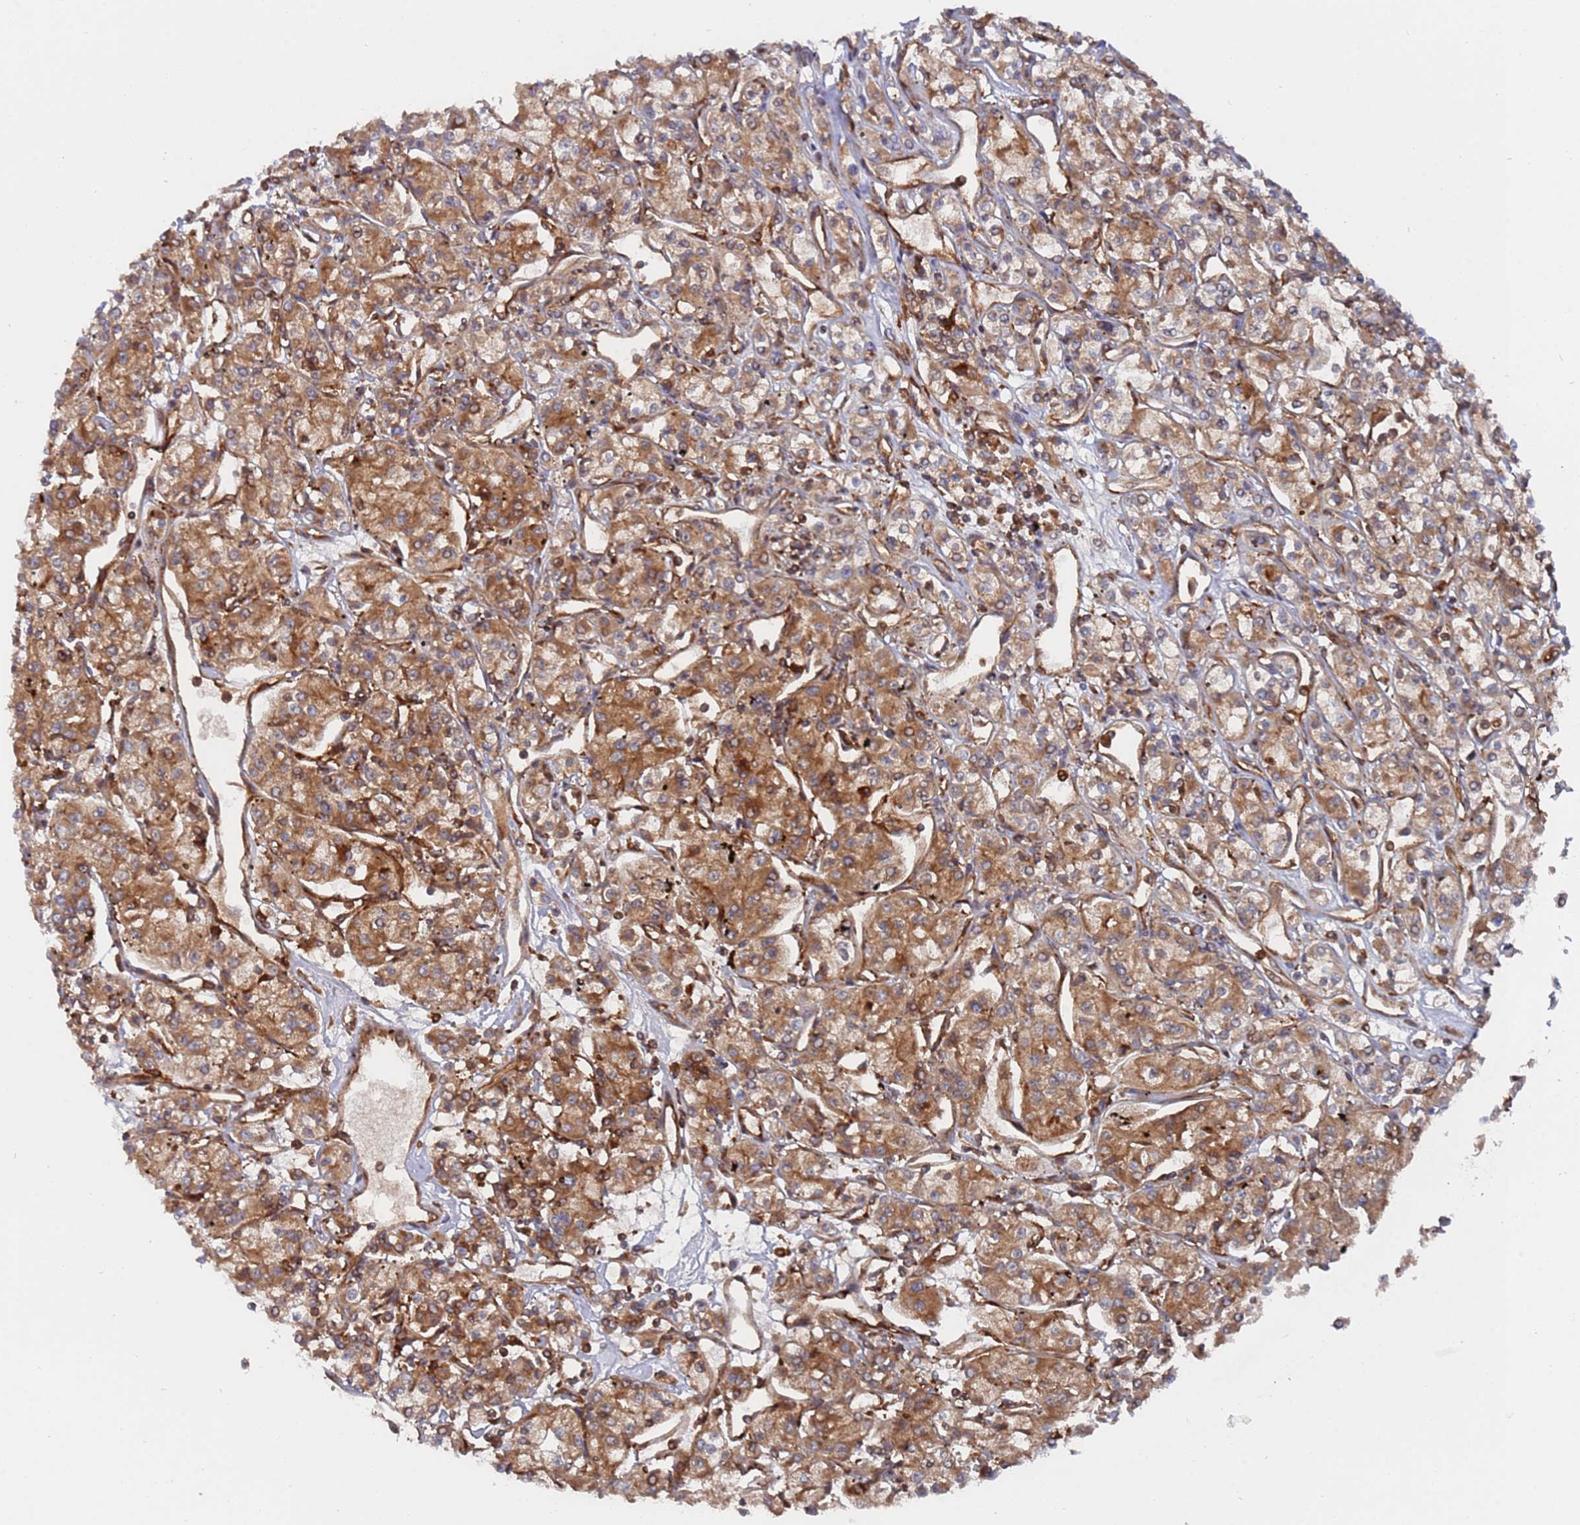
{"staining": {"intensity": "moderate", "quantity": ">75%", "location": "cytoplasmic/membranous"}, "tissue": "renal cancer", "cell_type": "Tumor cells", "image_type": "cancer", "snomed": [{"axis": "morphology", "description": "Adenocarcinoma, NOS"}, {"axis": "topography", "description": "Kidney"}], "caption": "High-power microscopy captured an immunohistochemistry (IHC) micrograph of adenocarcinoma (renal), revealing moderate cytoplasmic/membranous expression in about >75% of tumor cells.", "gene": "DDX60", "patient": {"sex": "female", "age": 59}}